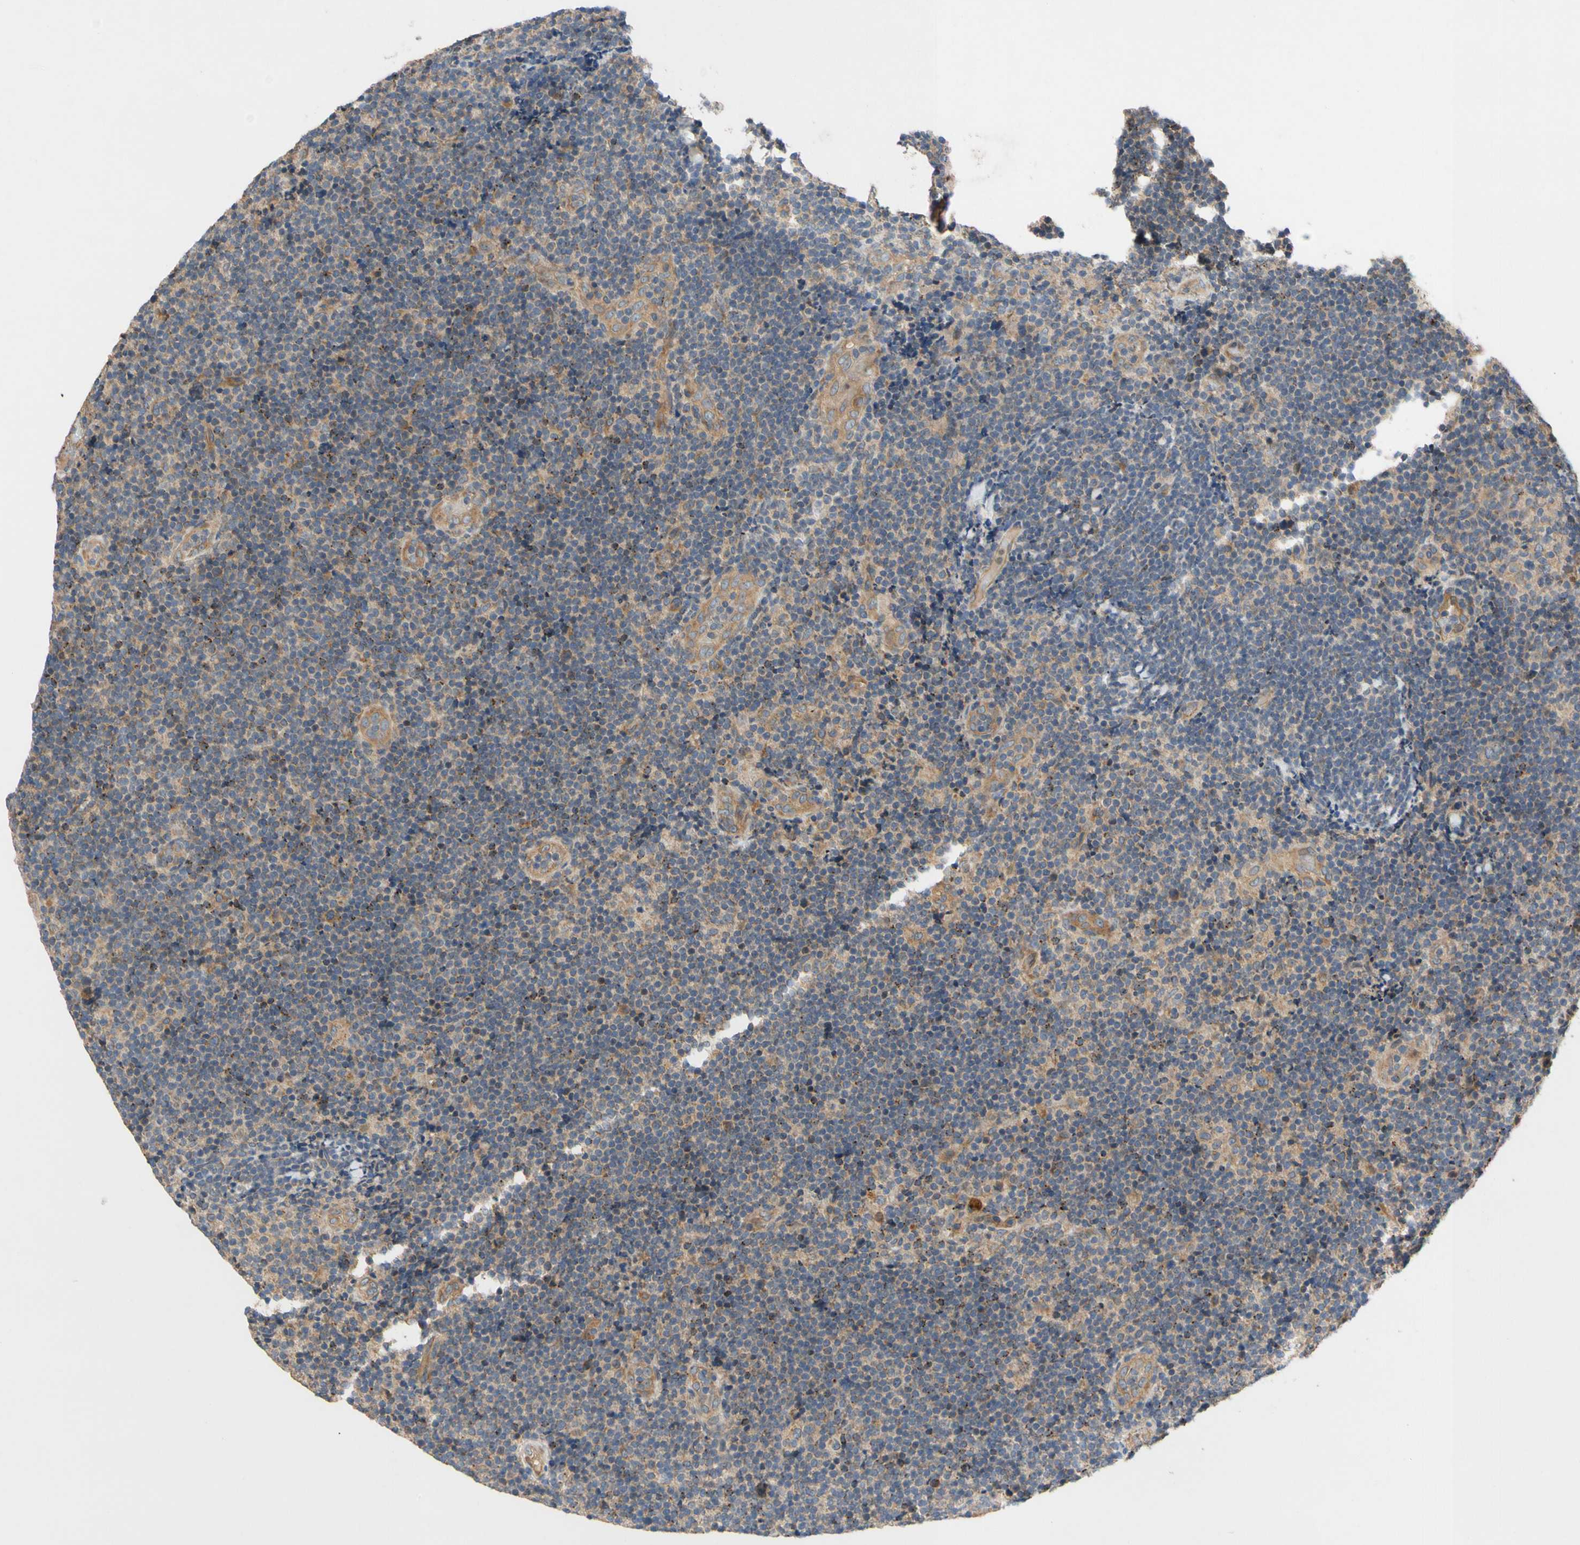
{"staining": {"intensity": "moderate", "quantity": "25%-75%", "location": "cytoplasmic/membranous"}, "tissue": "lymphoma", "cell_type": "Tumor cells", "image_type": "cancer", "snomed": [{"axis": "morphology", "description": "Malignant lymphoma, non-Hodgkin's type, Low grade"}, {"axis": "topography", "description": "Lymph node"}], "caption": "There is medium levels of moderate cytoplasmic/membranous staining in tumor cells of lymphoma, as demonstrated by immunohistochemical staining (brown color).", "gene": "MBTPS2", "patient": {"sex": "male", "age": 83}}